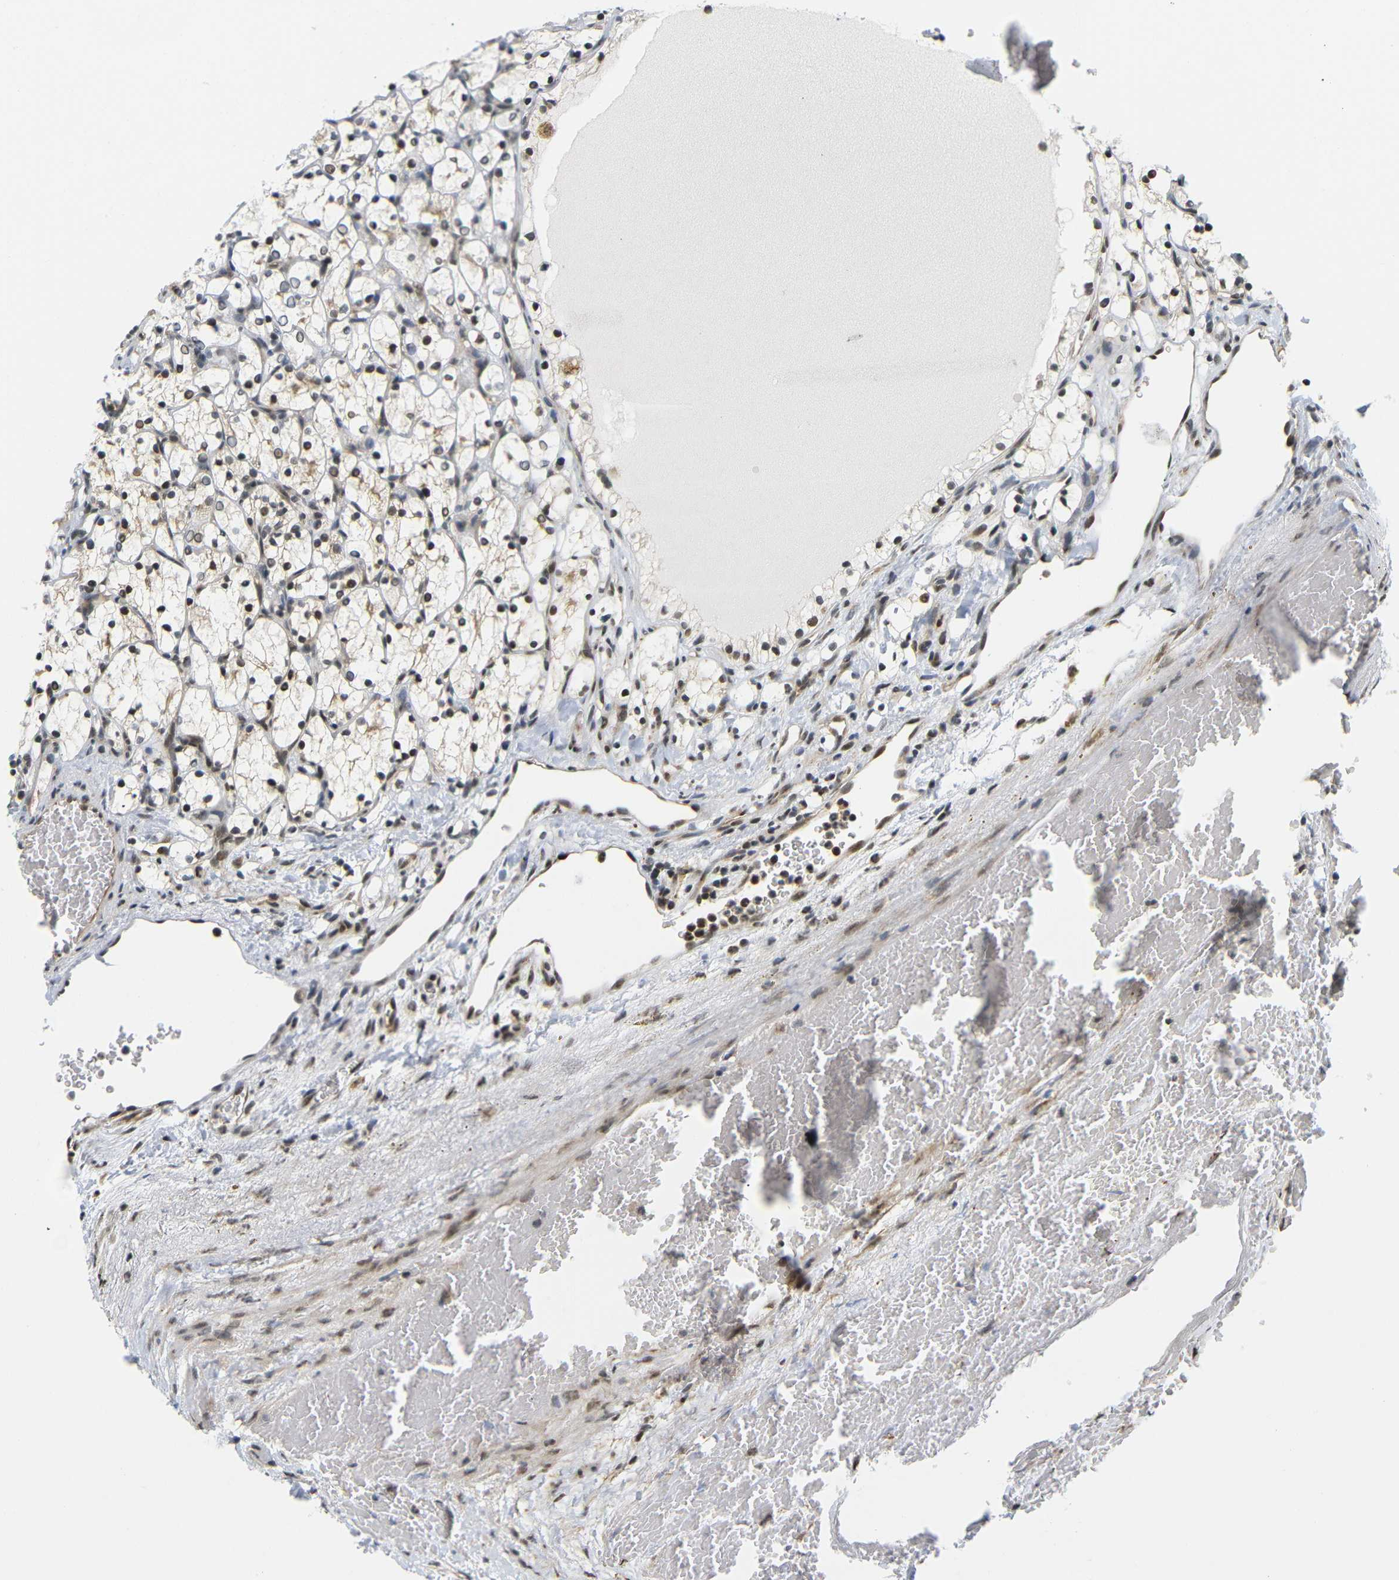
{"staining": {"intensity": "weak", "quantity": ">75%", "location": "cytoplasmic/membranous,nuclear"}, "tissue": "renal cancer", "cell_type": "Tumor cells", "image_type": "cancer", "snomed": [{"axis": "morphology", "description": "Adenocarcinoma, NOS"}, {"axis": "topography", "description": "Kidney"}], "caption": "Protein expression analysis of human renal adenocarcinoma reveals weak cytoplasmic/membranous and nuclear positivity in approximately >75% of tumor cells.", "gene": "GJA5", "patient": {"sex": "female", "age": 69}}